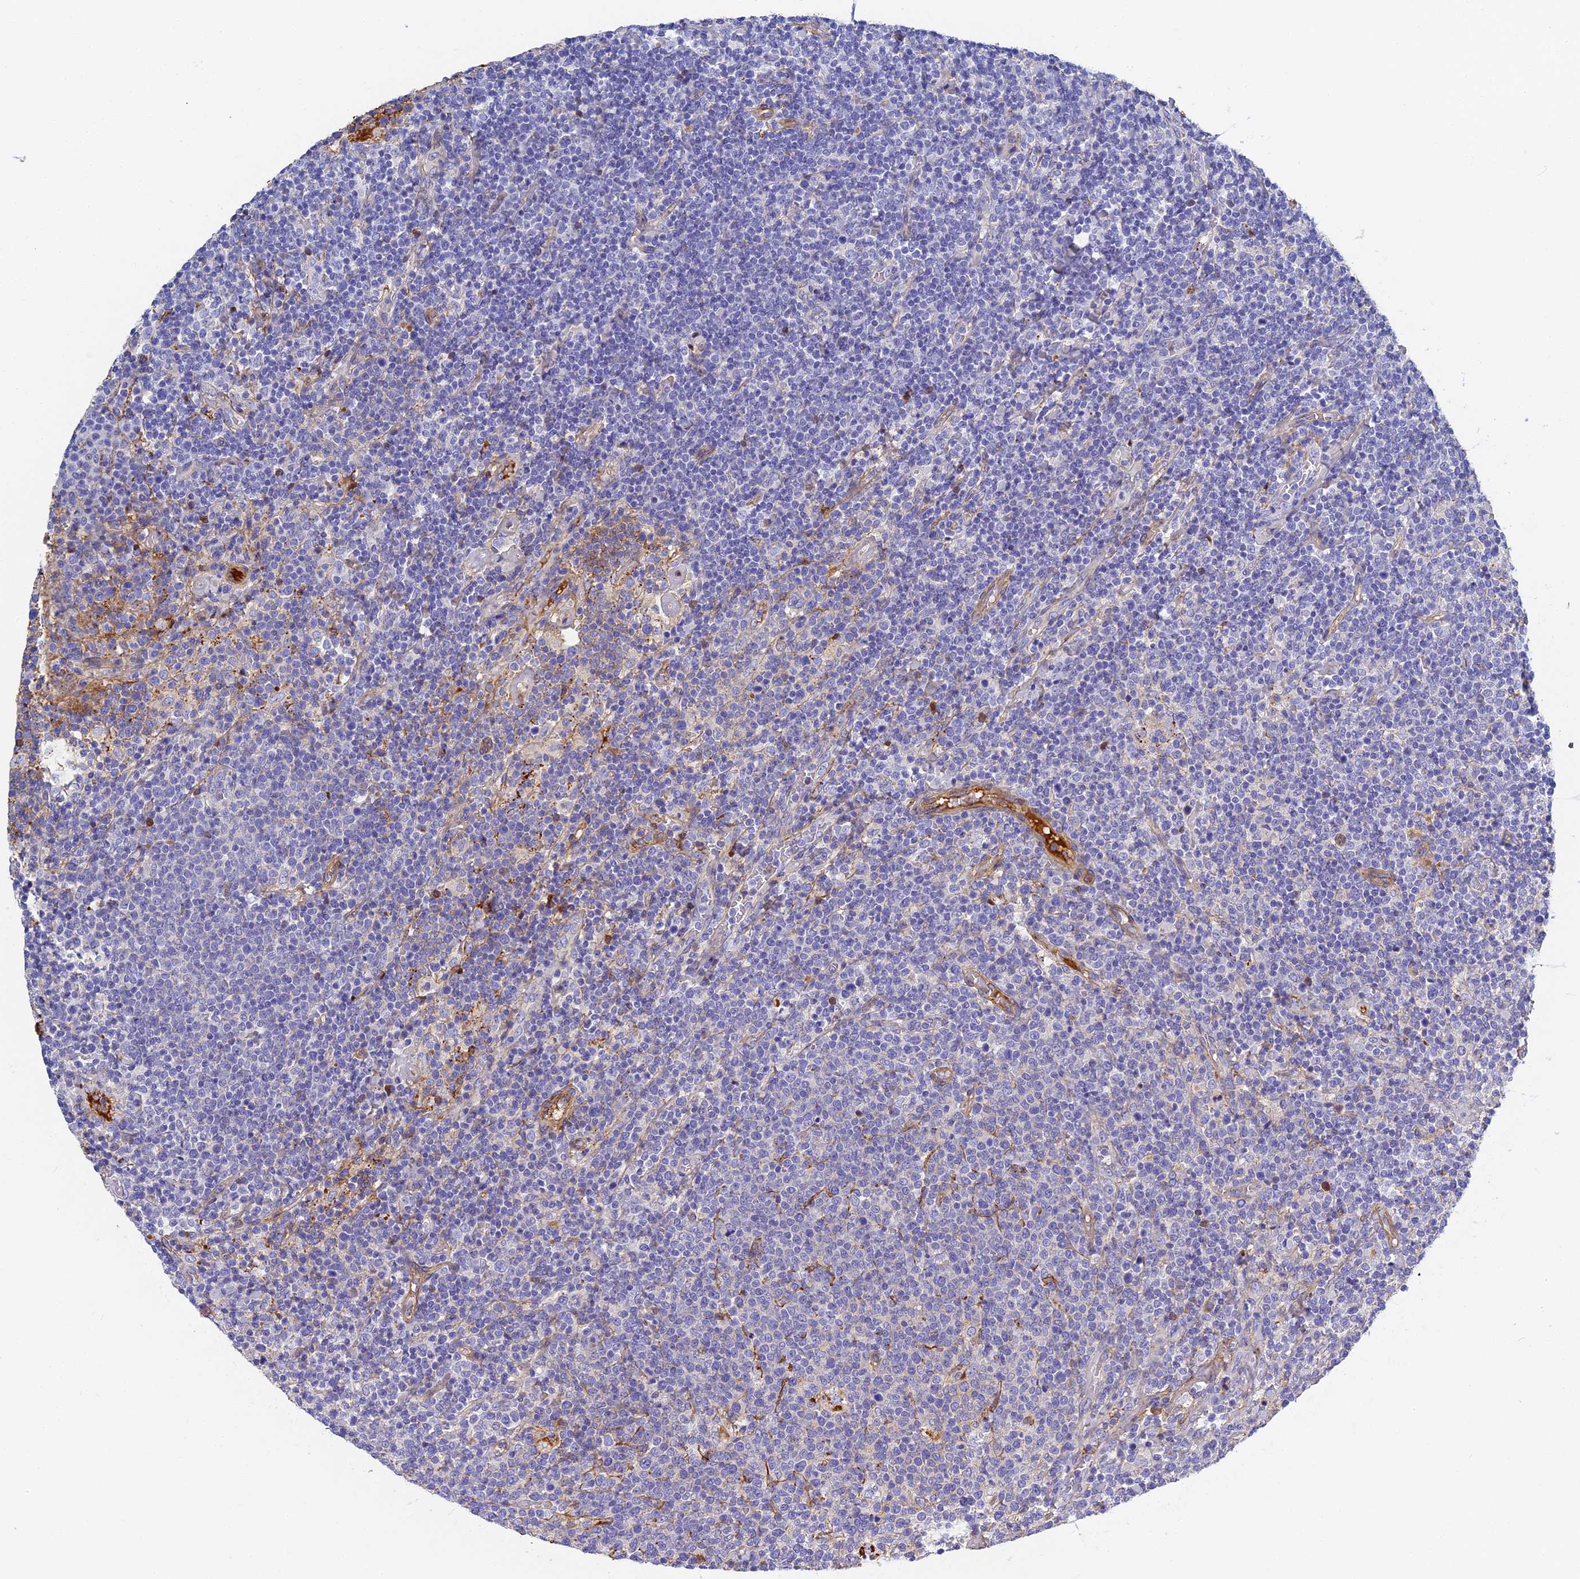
{"staining": {"intensity": "negative", "quantity": "none", "location": "none"}, "tissue": "lymphoma", "cell_type": "Tumor cells", "image_type": "cancer", "snomed": [{"axis": "morphology", "description": "Malignant lymphoma, non-Hodgkin's type, High grade"}, {"axis": "topography", "description": "Lymph node"}], "caption": "Tumor cells are negative for brown protein staining in high-grade malignant lymphoma, non-Hodgkin's type.", "gene": "ITIH1", "patient": {"sex": "male", "age": 61}}